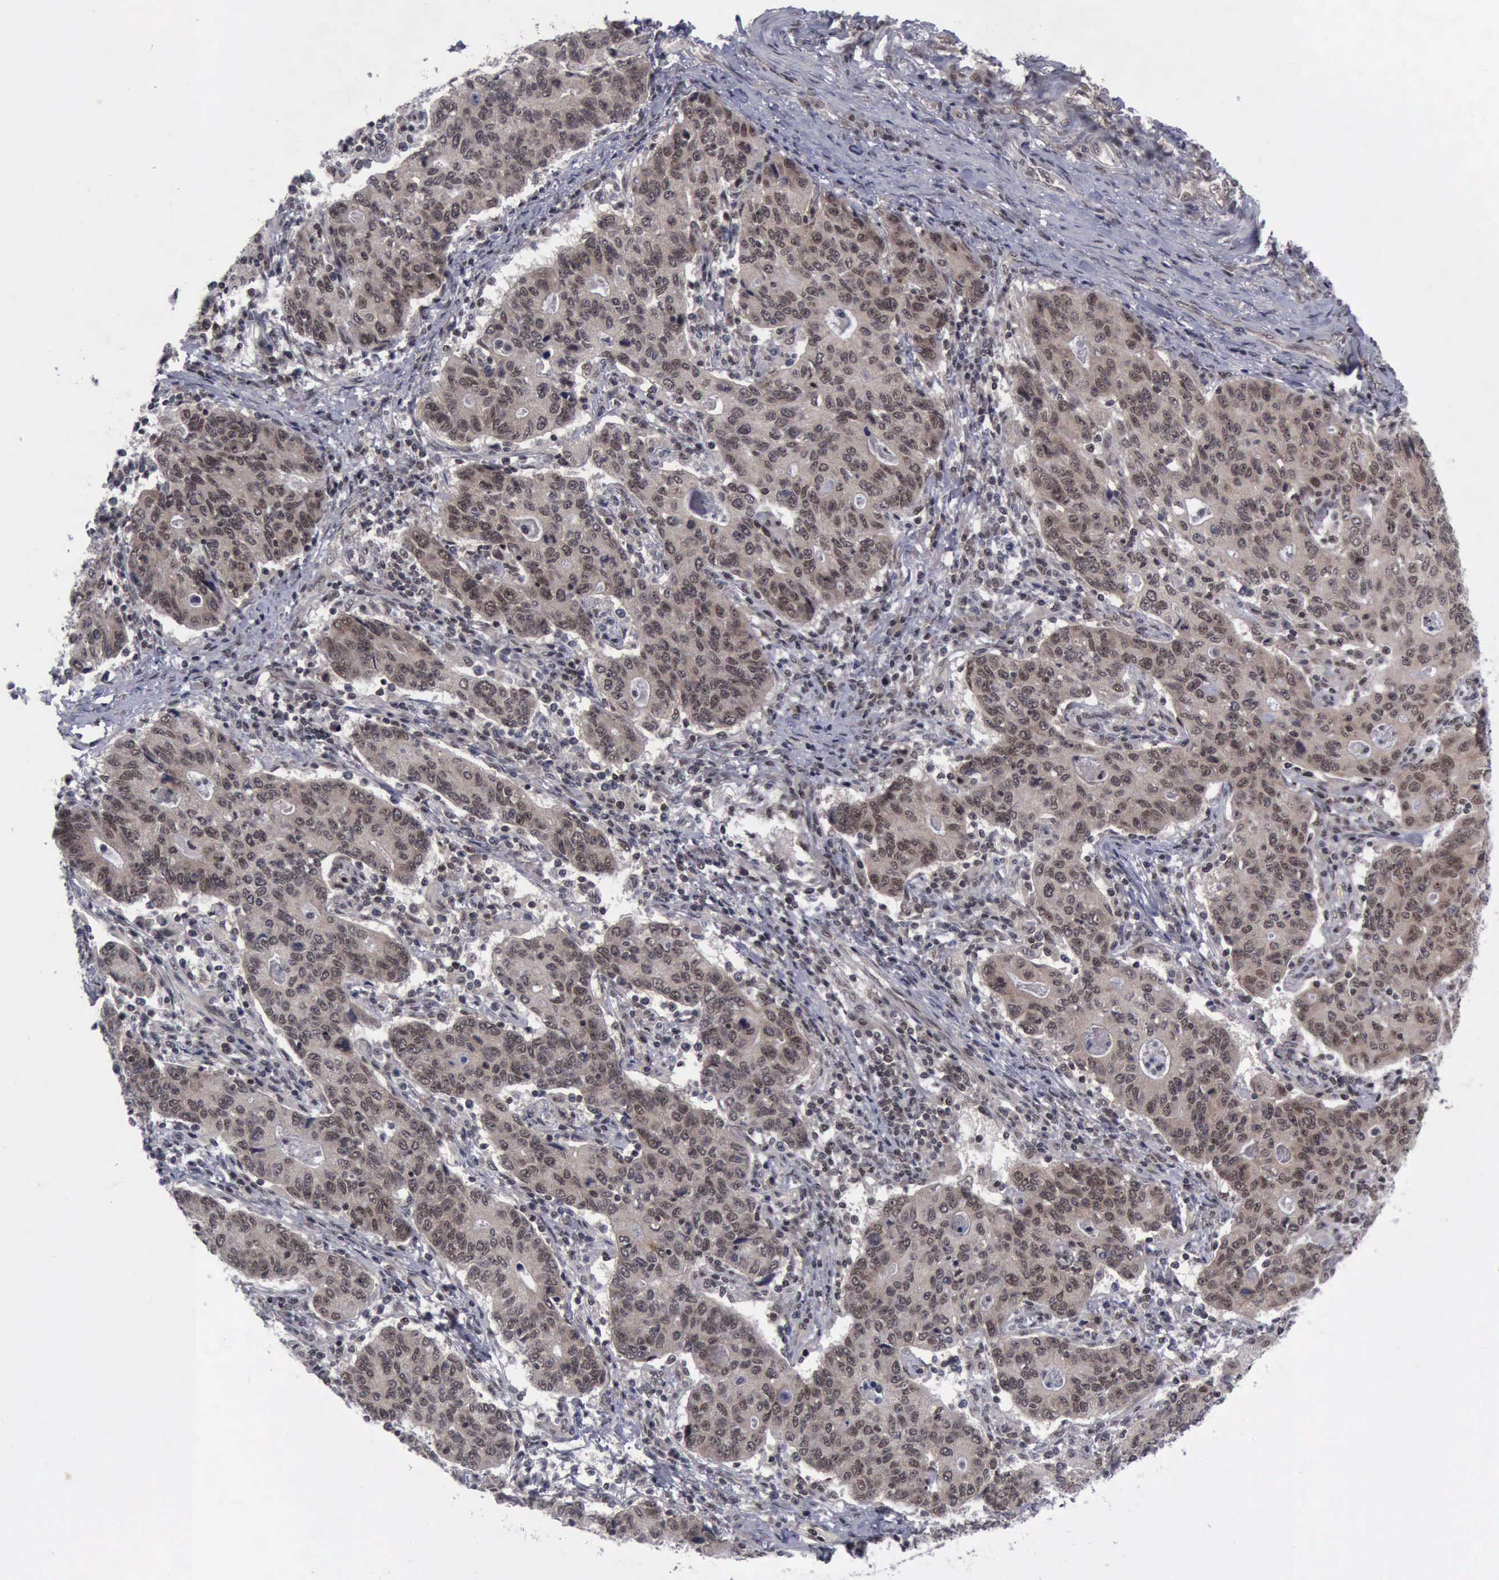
{"staining": {"intensity": "moderate", "quantity": ">75%", "location": "cytoplasmic/membranous,nuclear"}, "tissue": "stomach cancer", "cell_type": "Tumor cells", "image_type": "cancer", "snomed": [{"axis": "morphology", "description": "Adenocarcinoma, NOS"}, {"axis": "topography", "description": "Esophagus"}, {"axis": "topography", "description": "Stomach"}], "caption": "Stomach cancer (adenocarcinoma) stained for a protein demonstrates moderate cytoplasmic/membranous and nuclear positivity in tumor cells. (Stains: DAB in brown, nuclei in blue, Microscopy: brightfield microscopy at high magnification).", "gene": "ATM", "patient": {"sex": "male", "age": 74}}